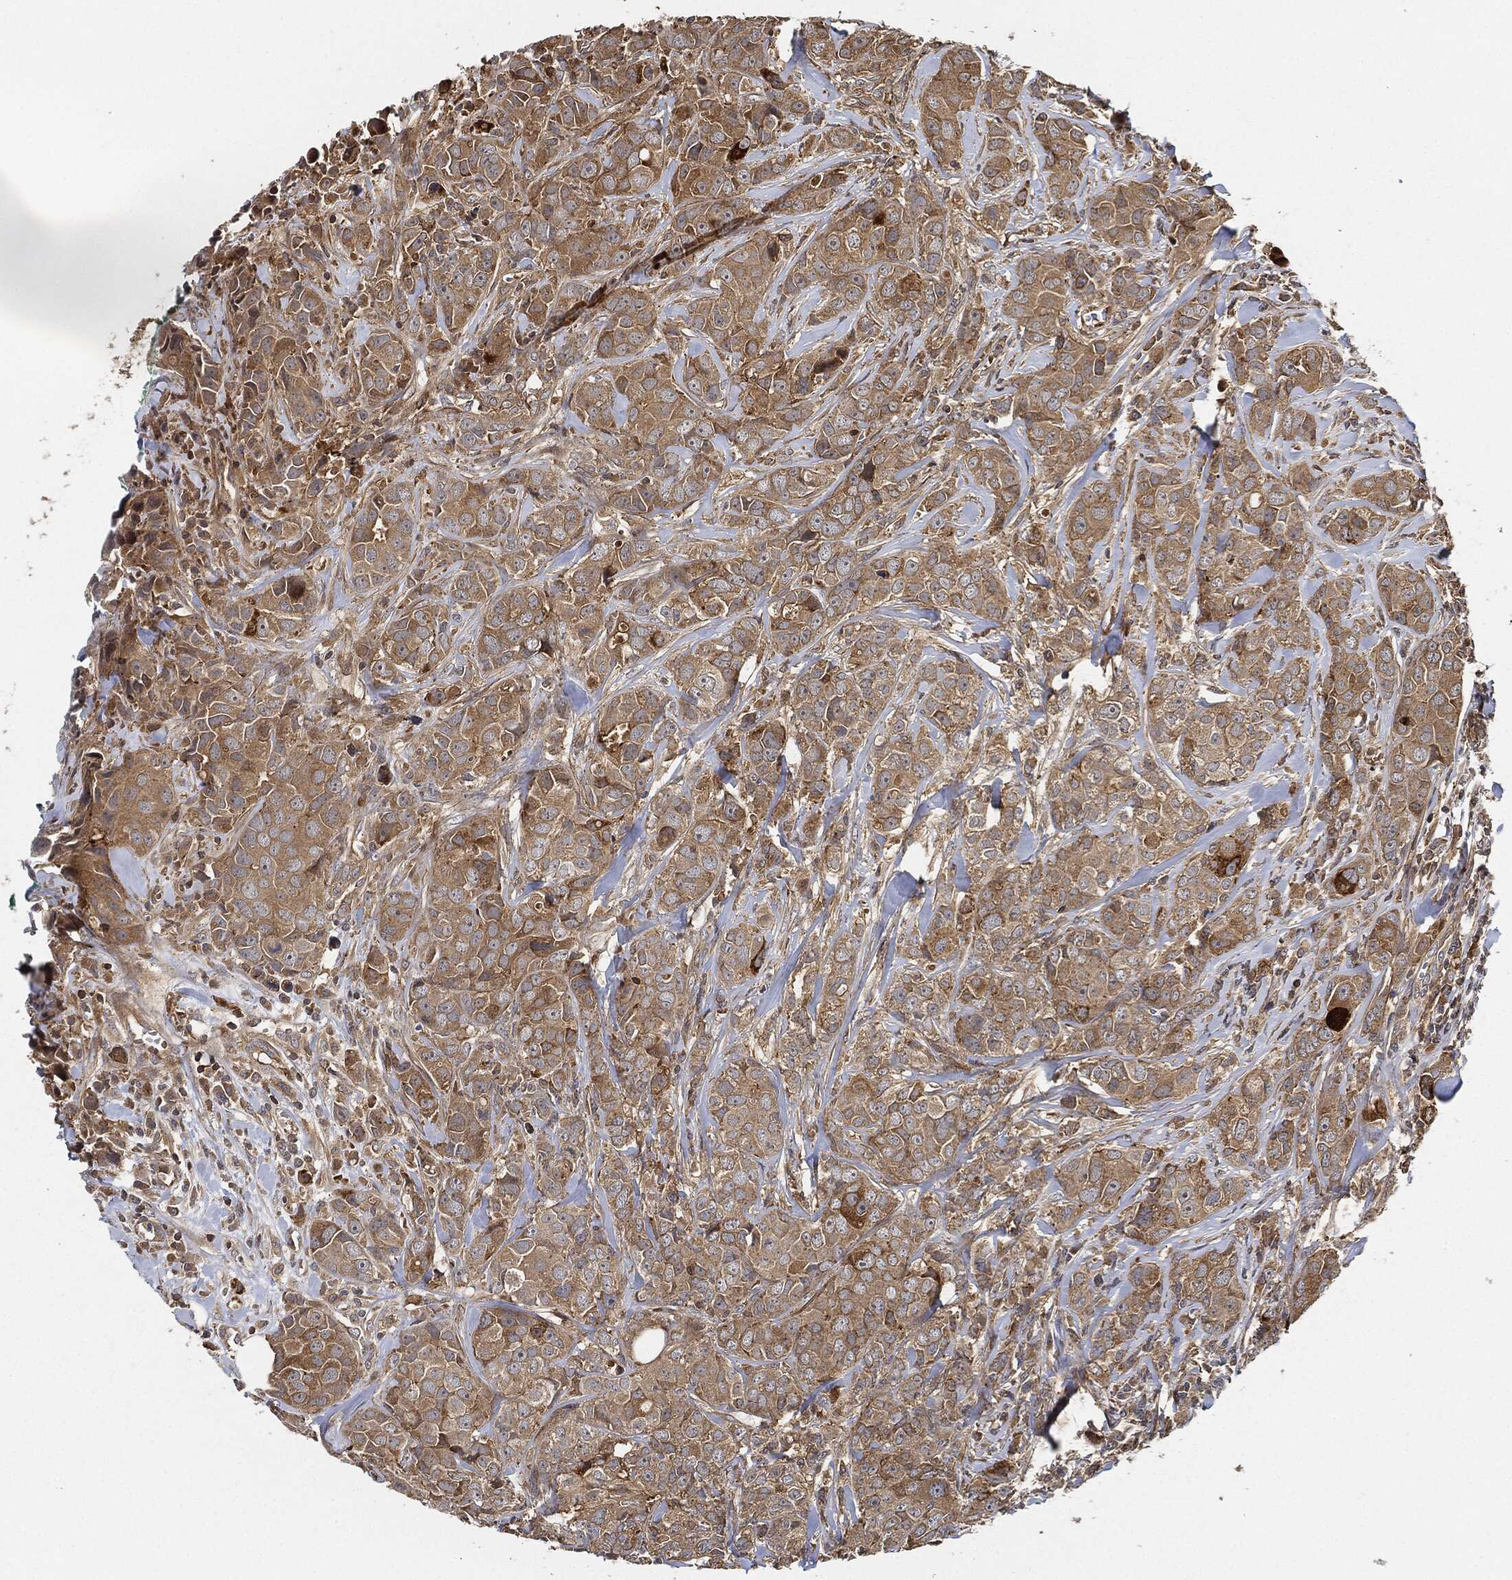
{"staining": {"intensity": "moderate", "quantity": "25%-75%", "location": "cytoplasmic/membranous"}, "tissue": "breast cancer", "cell_type": "Tumor cells", "image_type": "cancer", "snomed": [{"axis": "morphology", "description": "Duct carcinoma"}, {"axis": "topography", "description": "Breast"}], "caption": "The histopathology image demonstrates immunohistochemical staining of breast cancer. There is moderate cytoplasmic/membranous expression is identified in about 25%-75% of tumor cells.", "gene": "MAP3K3", "patient": {"sex": "female", "age": 43}}